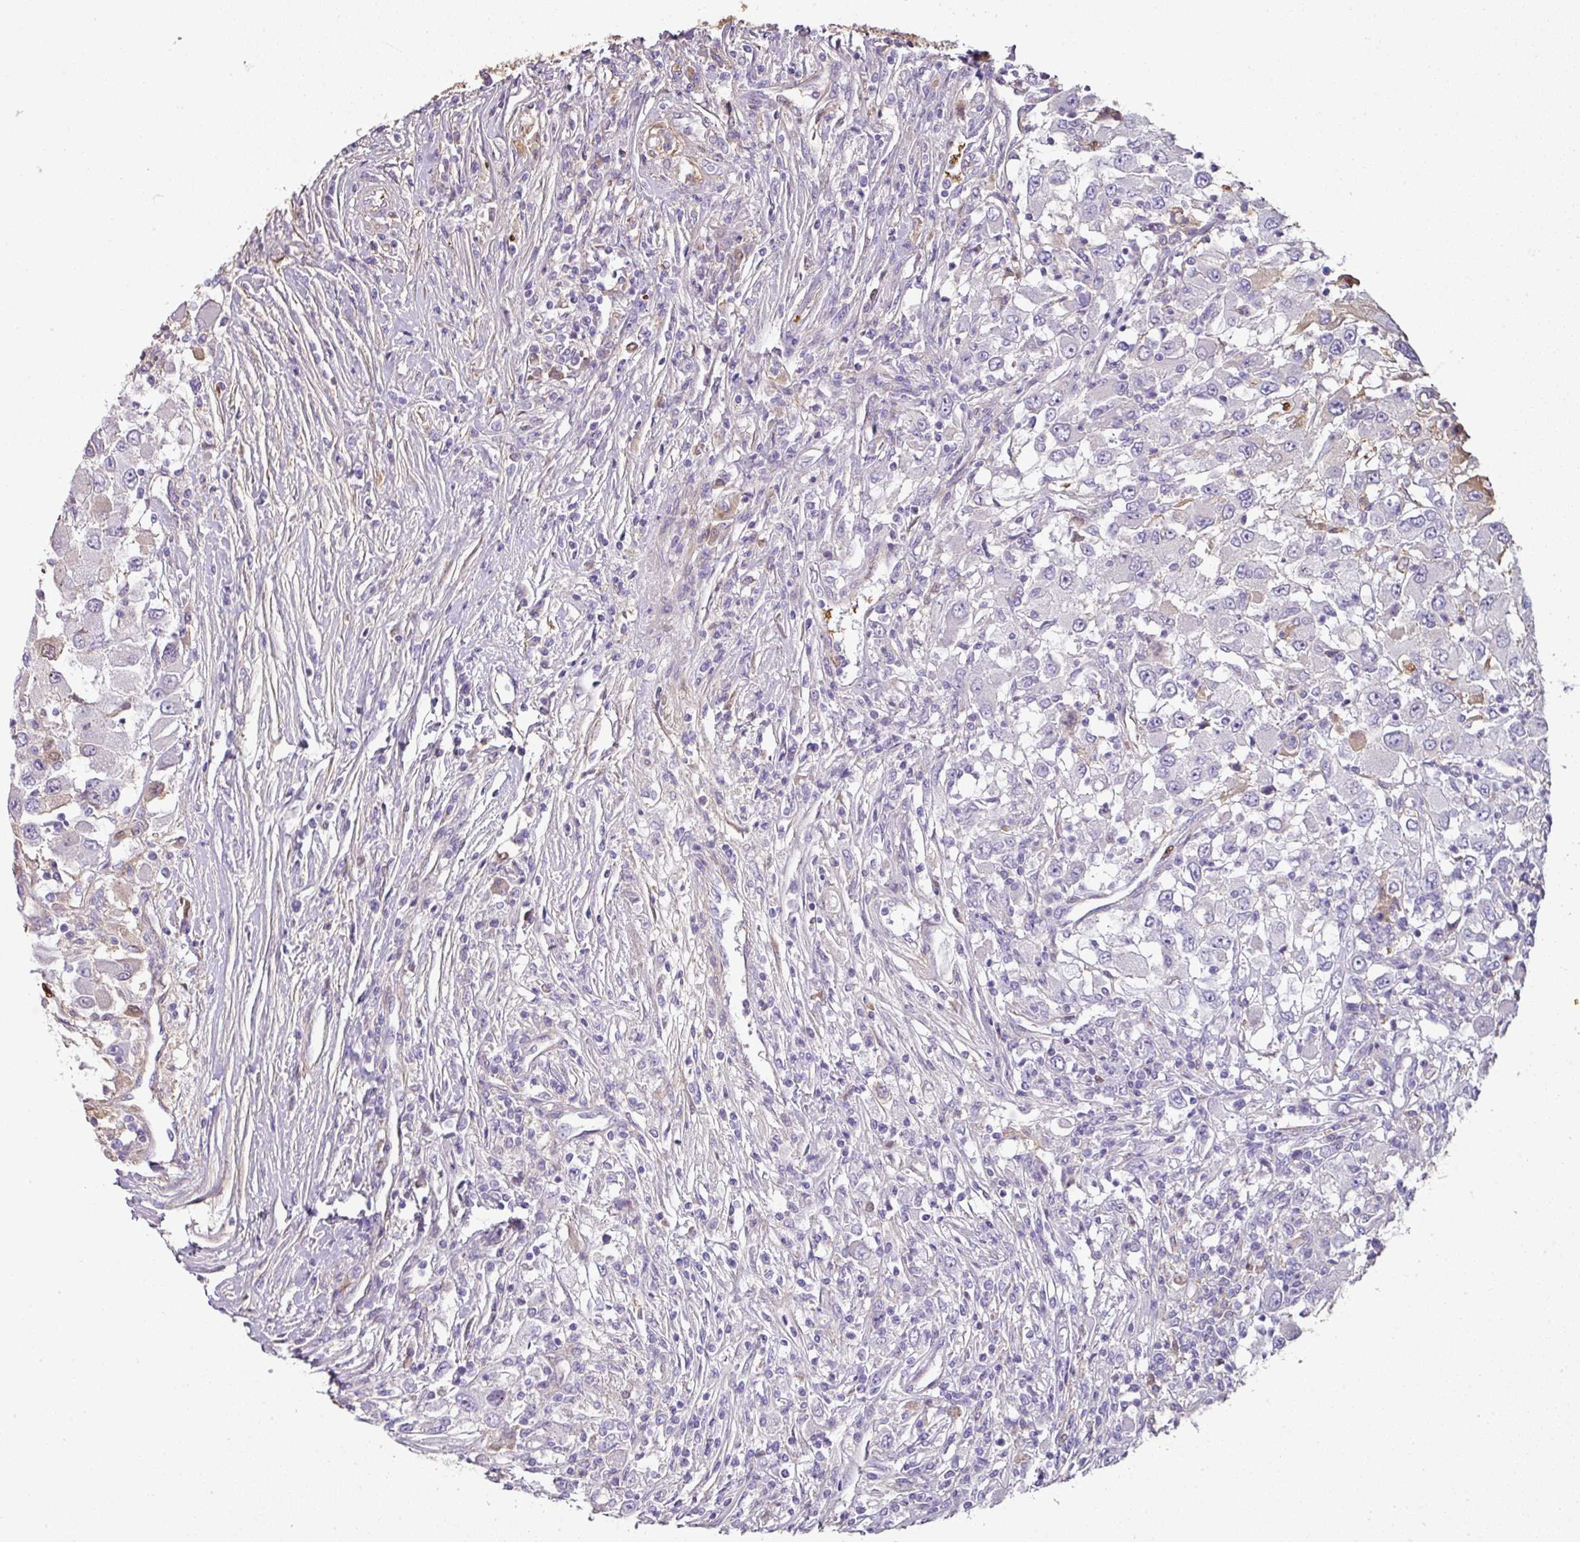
{"staining": {"intensity": "weak", "quantity": "<25%", "location": "nuclear"}, "tissue": "renal cancer", "cell_type": "Tumor cells", "image_type": "cancer", "snomed": [{"axis": "morphology", "description": "Adenocarcinoma, NOS"}, {"axis": "topography", "description": "Kidney"}], "caption": "Renal adenocarcinoma stained for a protein using immunohistochemistry reveals no staining tumor cells.", "gene": "CCZ1", "patient": {"sex": "female", "age": 67}}